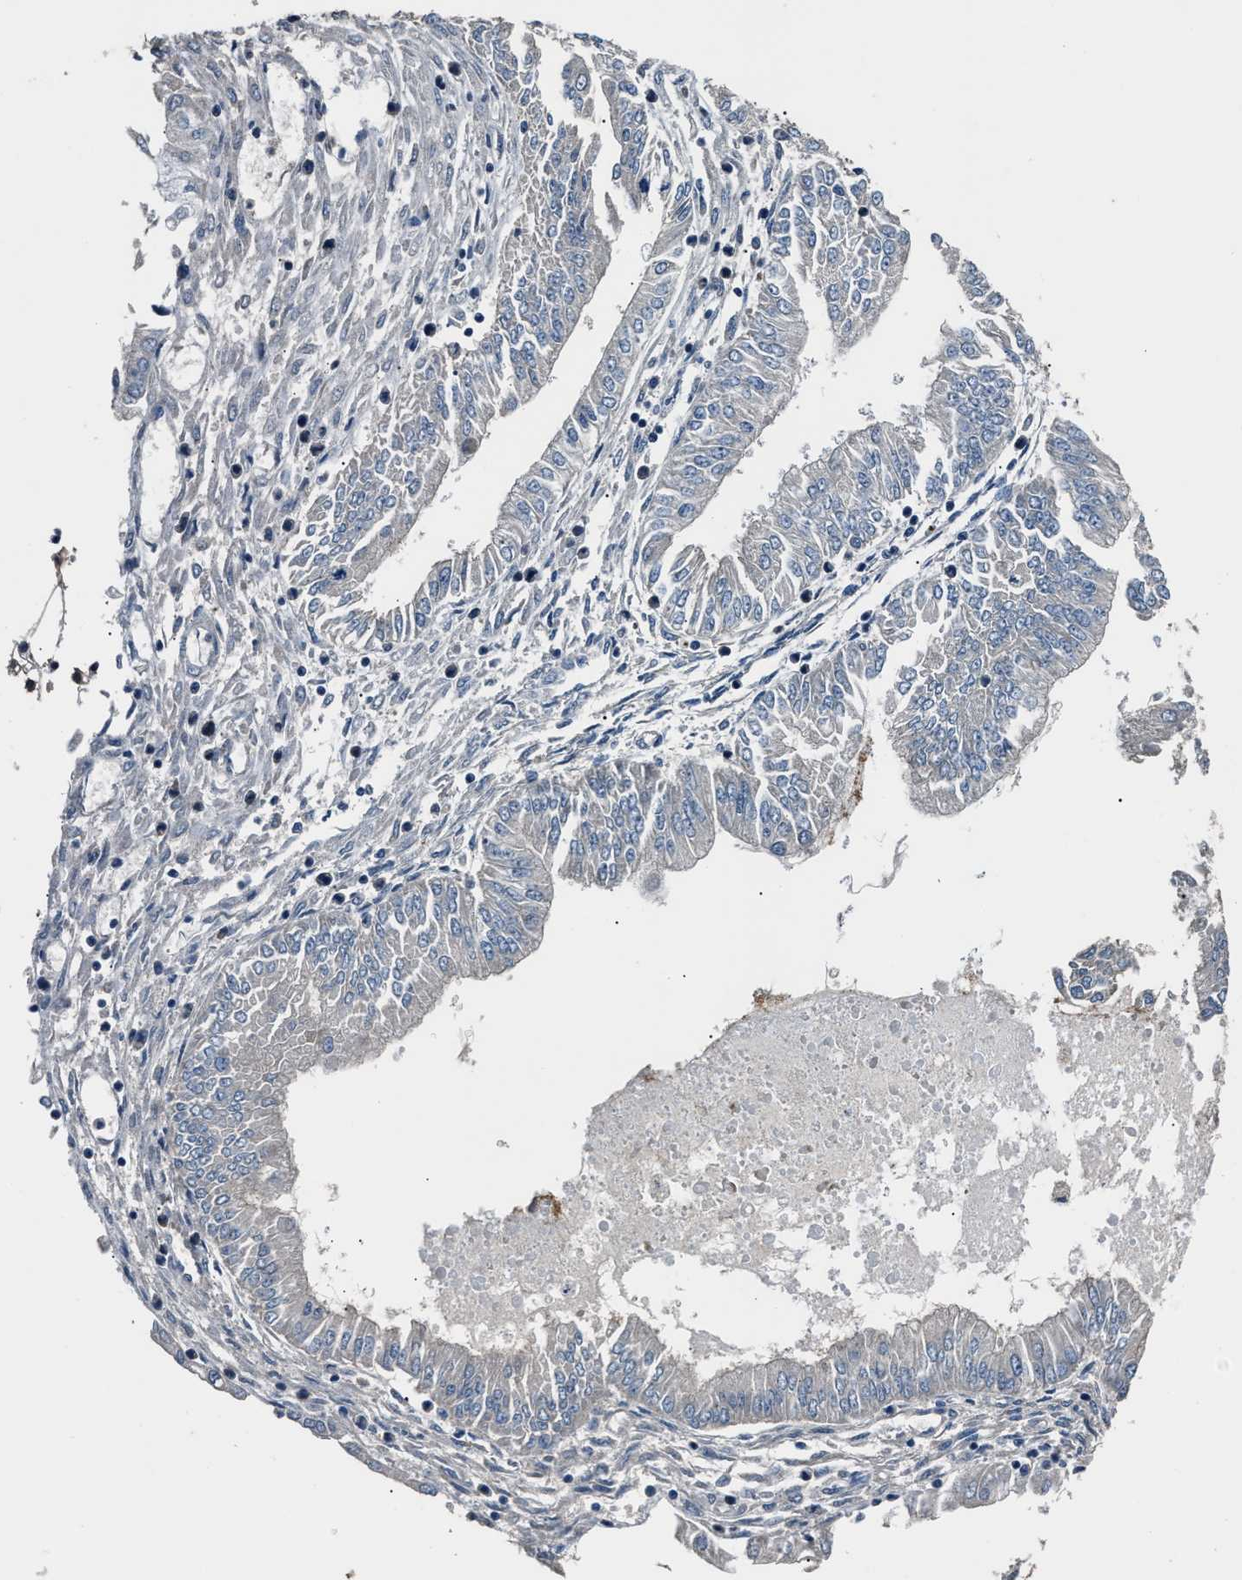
{"staining": {"intensity": "moderate", "quantity": "25%-75%", "location": "cytoplasmic/membranous"}, "tissue": "endometrial cancer", "cell_type": "Tumor cells", "image_type": "cancer", "snomed": [{"axis": "morphology", "description": "Adenocarcinoma, NOS"}, {"axis": "topography", "description": "Endometrium"}], "caption": "Approximately 25%-75% of tumor cells in adenocarcinoma (endometrial) demonstrate moderate cytoplasmic/membranous protein expression as visualized by brown immunohistochemical staining.", "gene": "IMPDH2", "patient": {"sex": "female", "age": 53}}